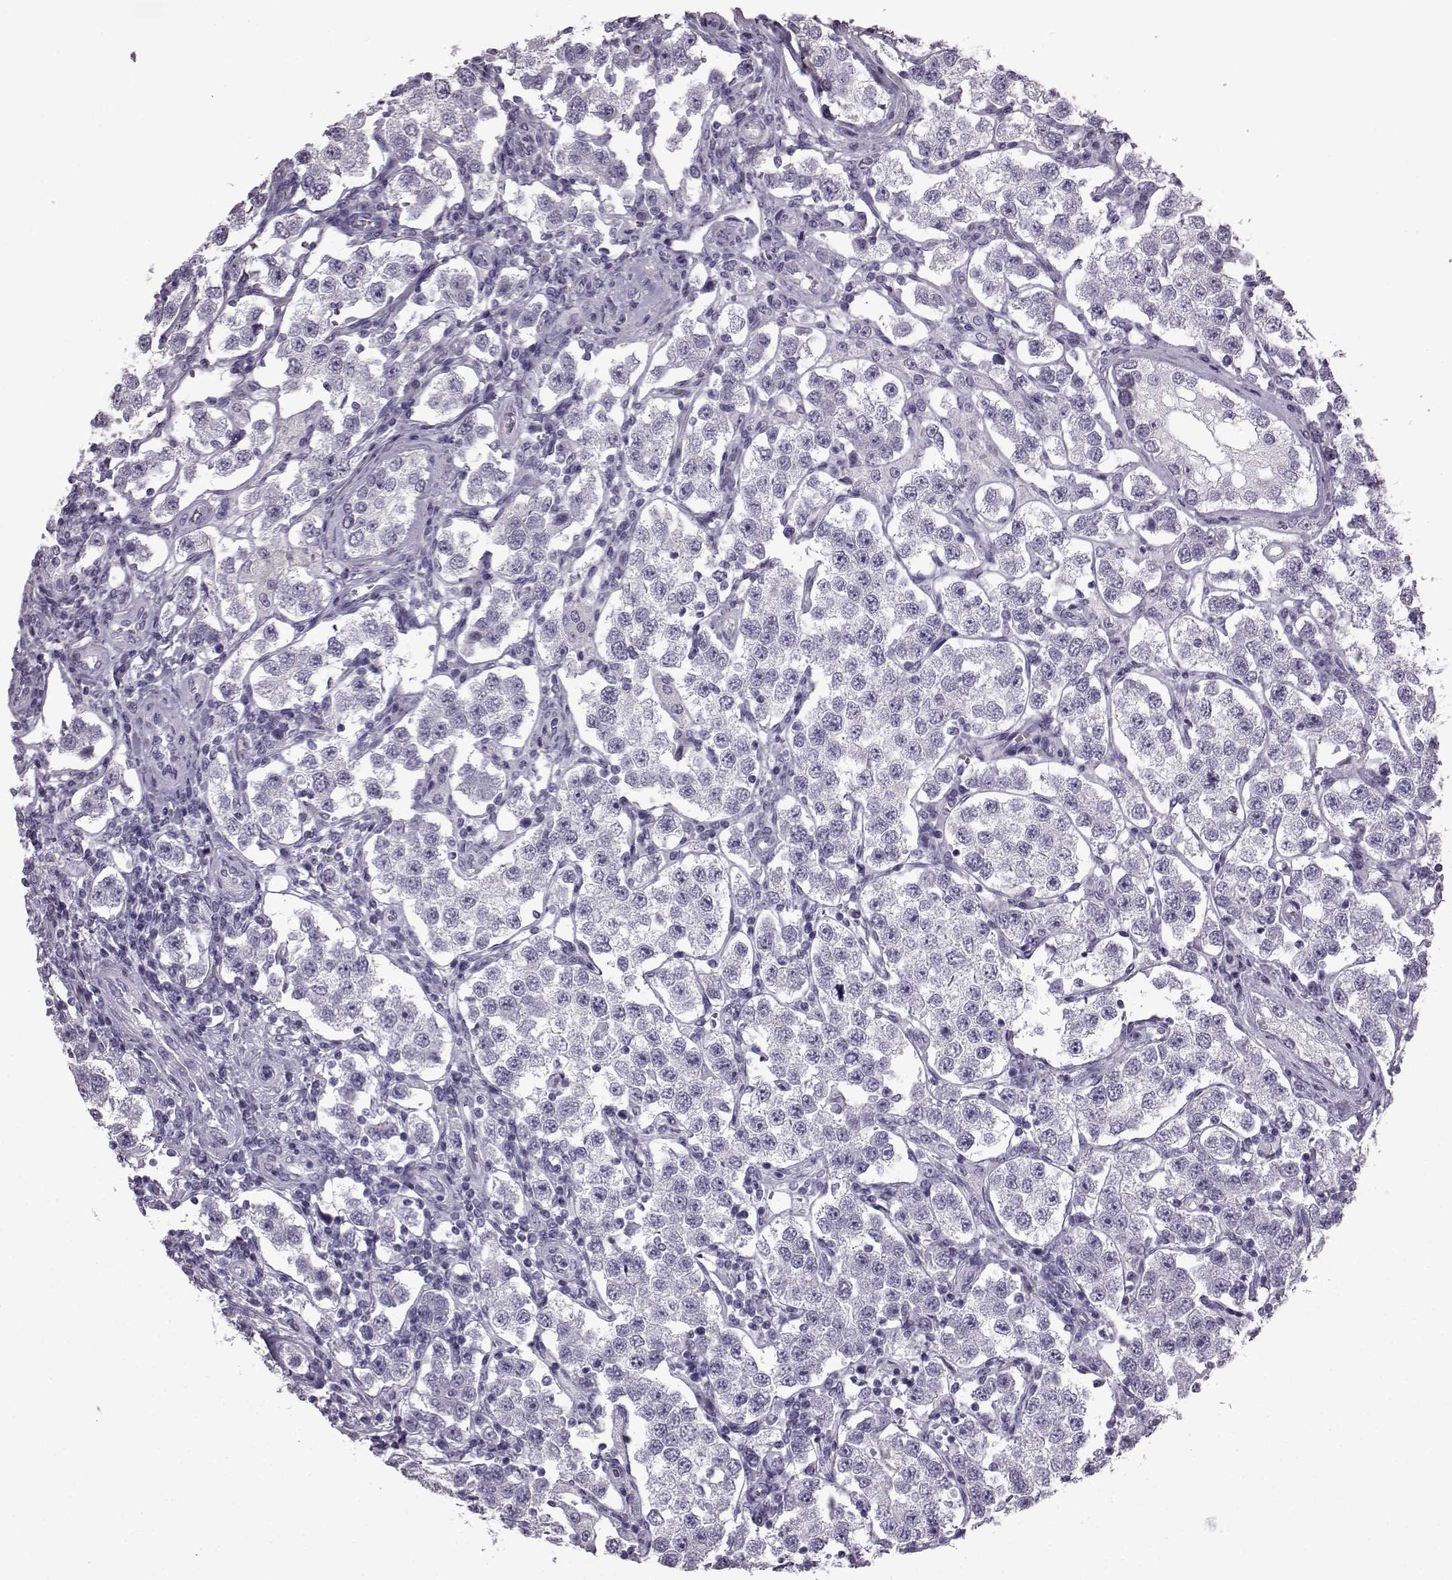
{"staining": {"intensity": "negative", "quantity": "none", "location": "none"}, "tissue": "testis cancer", "cell_type": "Tumor cells", "image_type": "cancer", "snomed": [{"axis": "morphology", "description": "Seminoma, NOS"}, {"axis": "topography", "description": "Testis"}], "caption": "Immunohistochemical staining of seminoma (testis) reveals no significant staining in tumor cells.", "gene": "SLC28A2", "patient": {"sex": "male", "age": 37}}